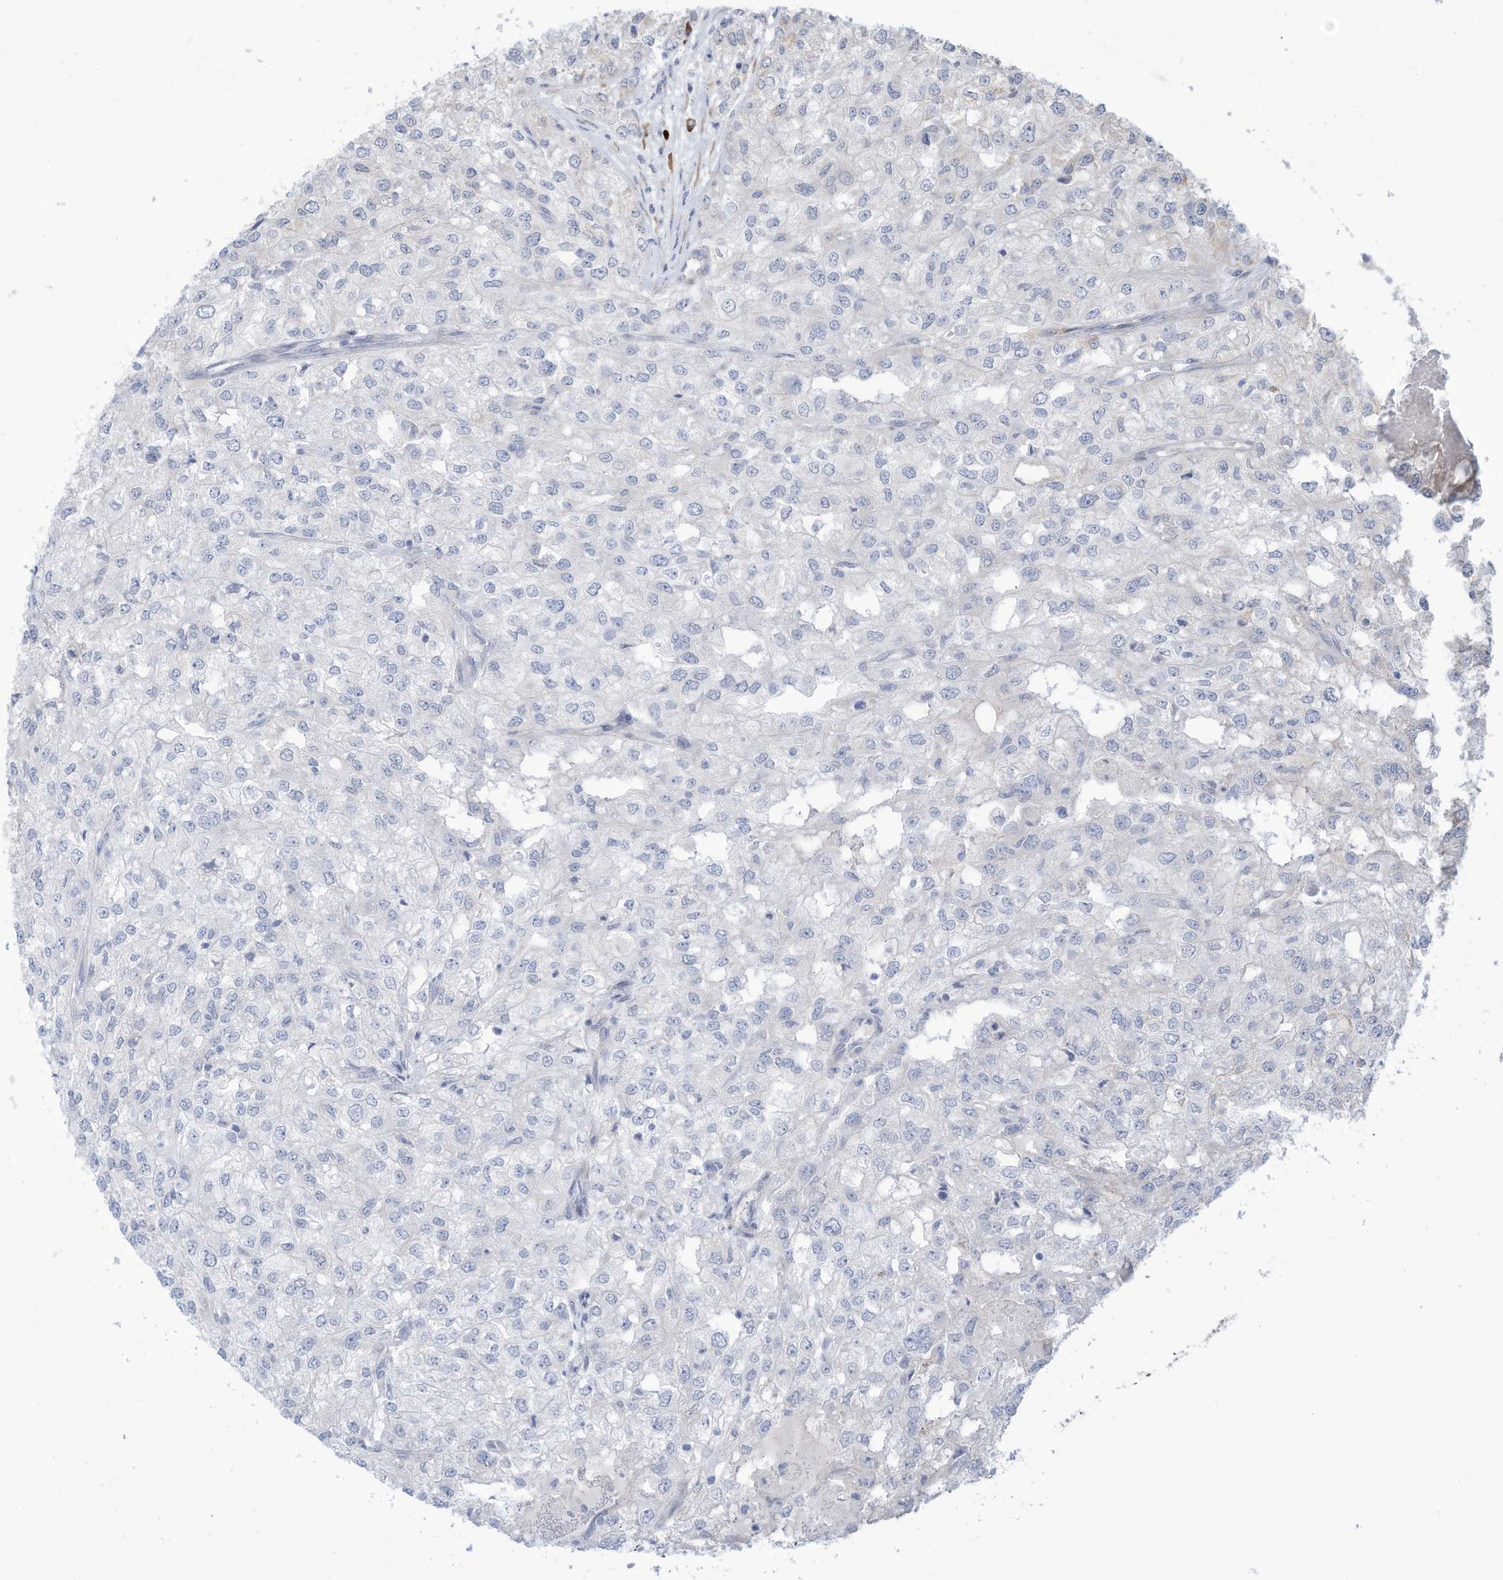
{"staining": {"intensity": "negative", "quantity": "none", "location": "none"}, "tissue": "renal cancer", "cell_type": "Tumor cells", "image_type": "cancer", "snomed": [{"axis": "morphology", "description": "Adenocarcinoma, NOS"}, {"axis": "topography", "description": "Kidney"}], "caption": "Immunohistochemistry (IHC) histopathology image of neoplastic tissue: adenocarcinoma (renal) stained with DAB (3,3'-diaminobenzidine) demonstrates no significant protein staining in tumor cells.", "gene": "ZNF292", "patient": {"sex": "female", "age": 54}}